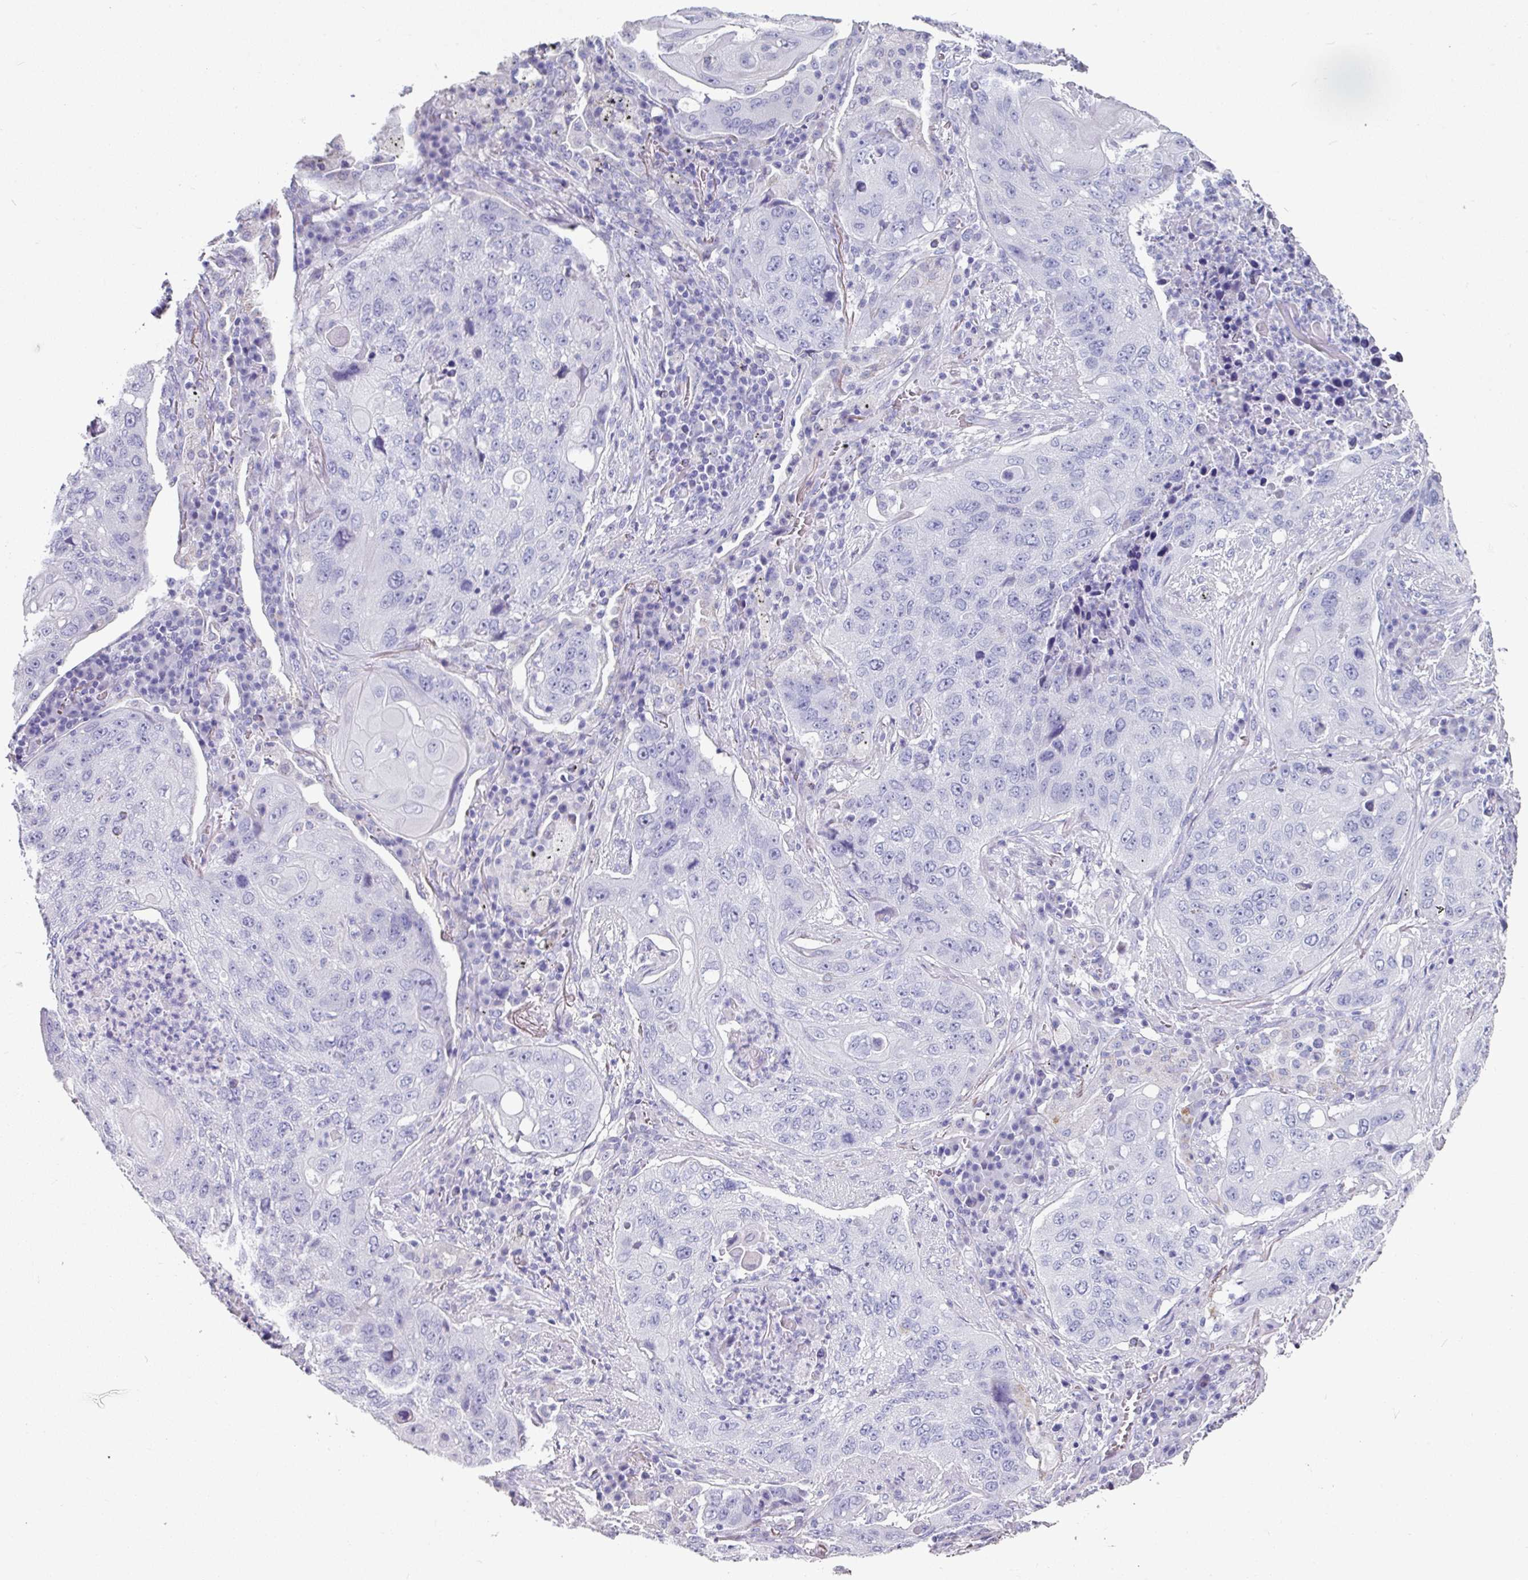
{"staining": {"intensity": "negative", "quantity": "none", "location": "none"}, "tissue": "lung cancer", "cell_type": "Tumor cells", "image_type": "cancer", "snomed": [{"axis": "morphology", "description": "Squamous cell carcinoma, NOS"}, {"axis": "topography", "description": "Lung"}], "caption": "Protein analysis of lung cancer (squamous cell carcinoma) reveals no significant positivity in tumor cells.", "gene": "SETBP1", "patient": {"sex": "female", "age": 63}}